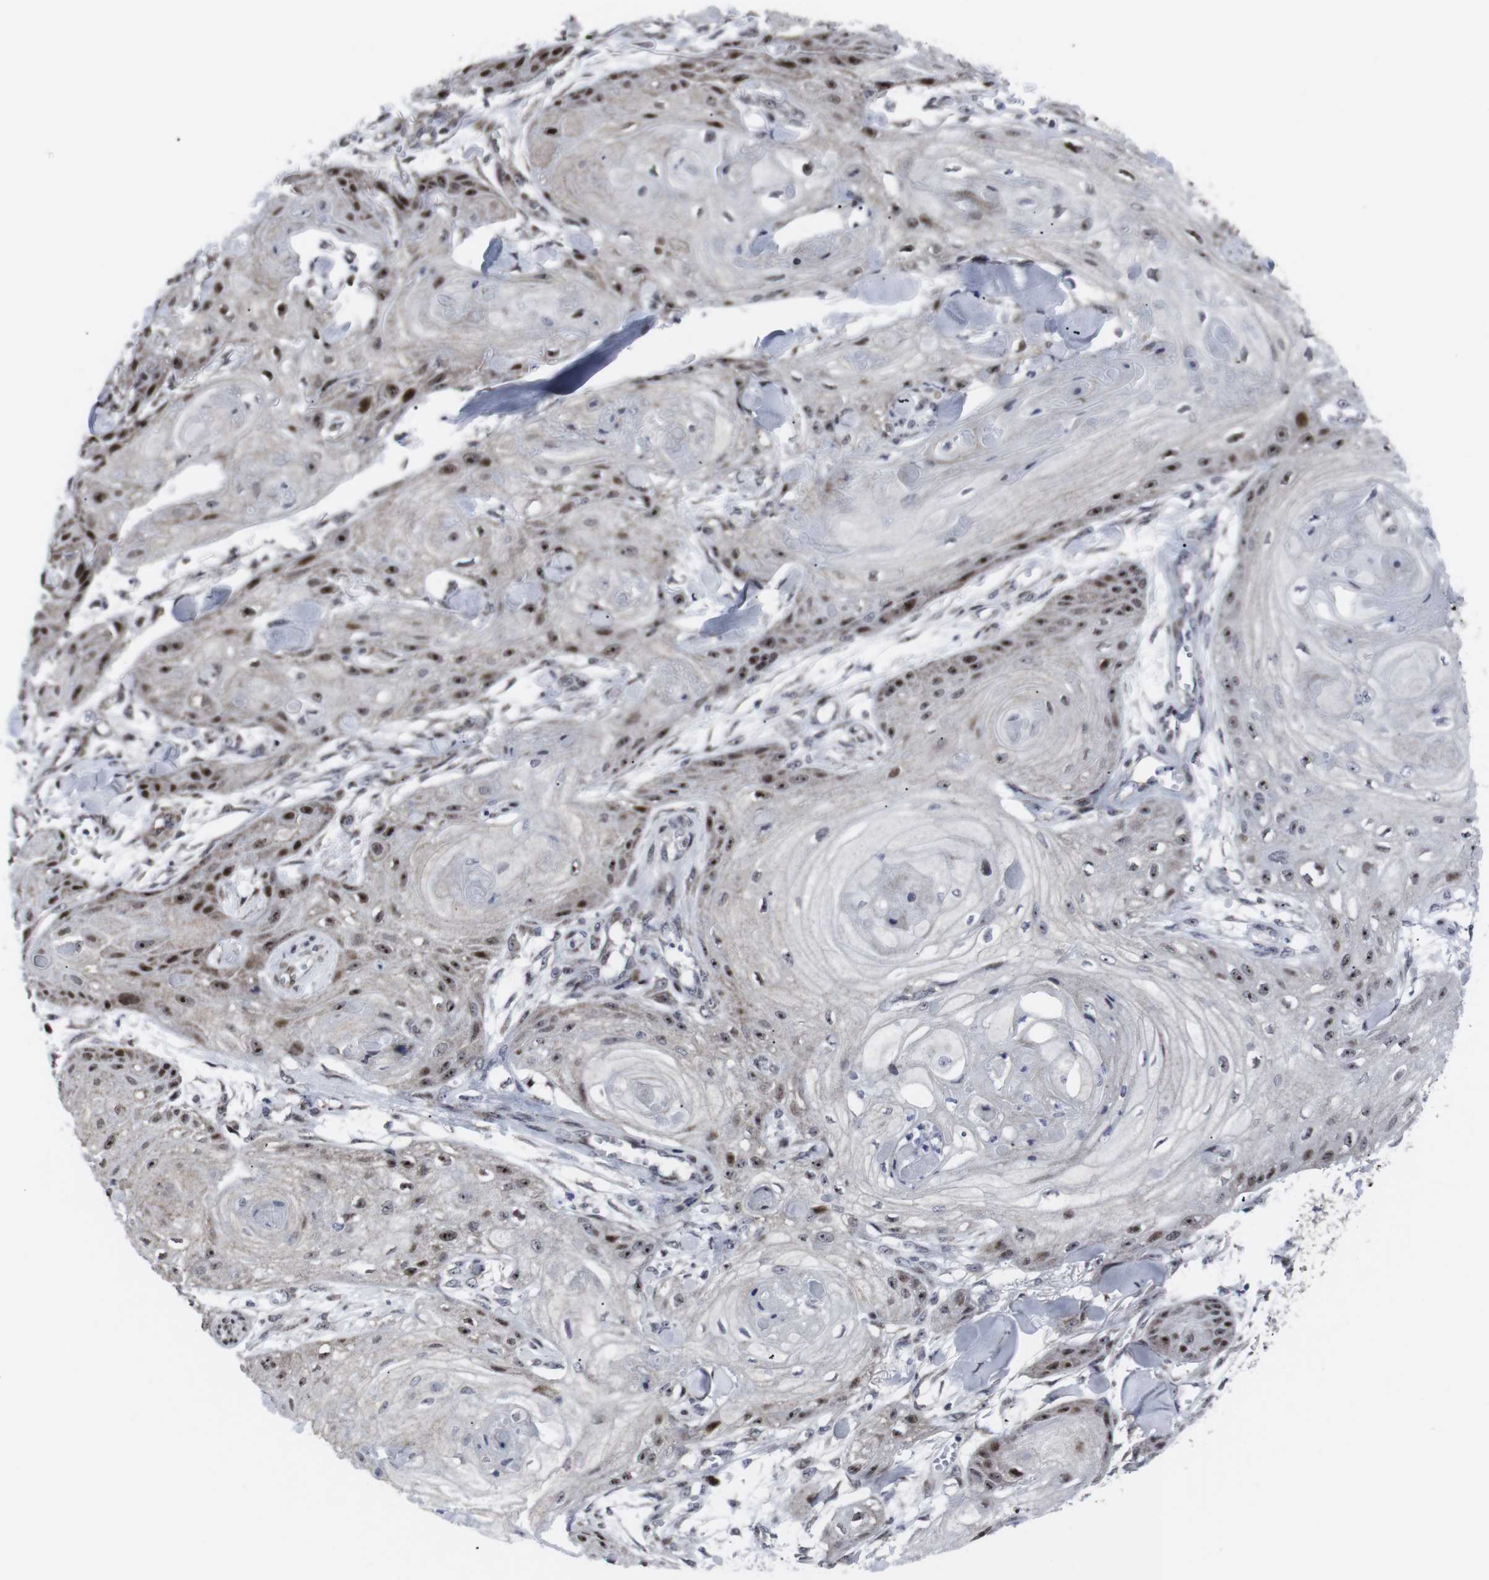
{"staining": {"intensity": "strong", "quantity": "25%-75%", "location": "nuclear"}, "tissue": "skin cancer", "cell_type": "Tumor cells", "image_type": "cancer", "snomed": [{"axis": "morphology", "description": "Squamous cell carcinoma, NOS"}, {"axis": "topography", "description": "Skin"}], "caption": "Human squamous cell carcinoma (skin) stained with a protein marker demonstrates strong staining in tumor cells.", "gene": "MLH1", "patient": {"sex": "male", "age": 74}}